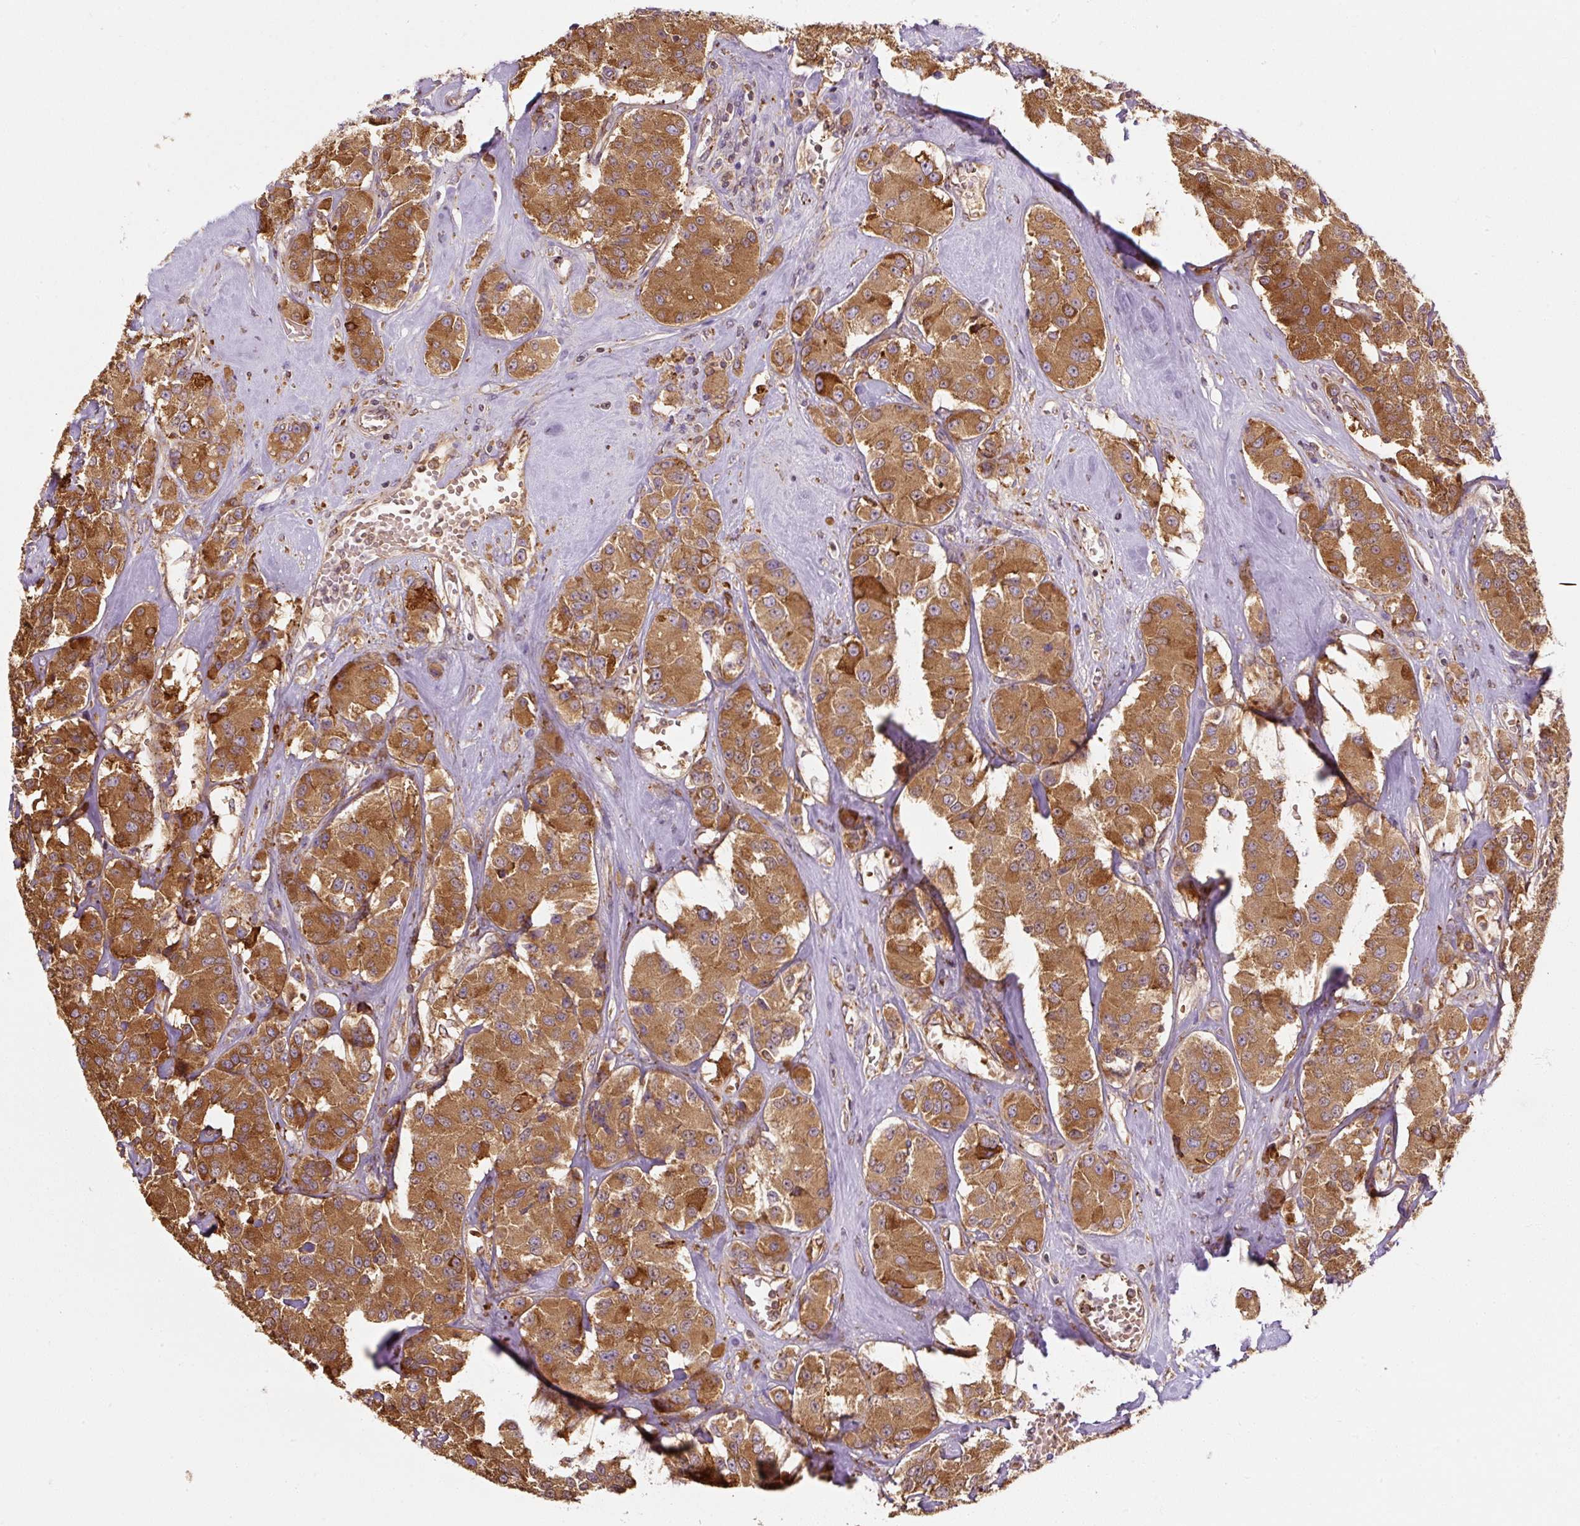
{"staining": {"intensity": "moderate", "quantity": ">75%", "location": "cytoplasmic/membranous"}, "tissue": "carcinoid", "cell_type": "Tumor cells", "image_type": "cancer", "snomed": [{"axis": "morphology", "description": "Carcinoid, malignant, NOS"}, {"axis": "topography", "description": "Pancreas"}], "caption": "This is an image of IHC staining of carcinoid (malignant), which shows moderate positivity in the cytoplasmic/membranous of tumor cells.", "gene": "PRKCSH", "patient": {"sex": "male", "age": 41}}